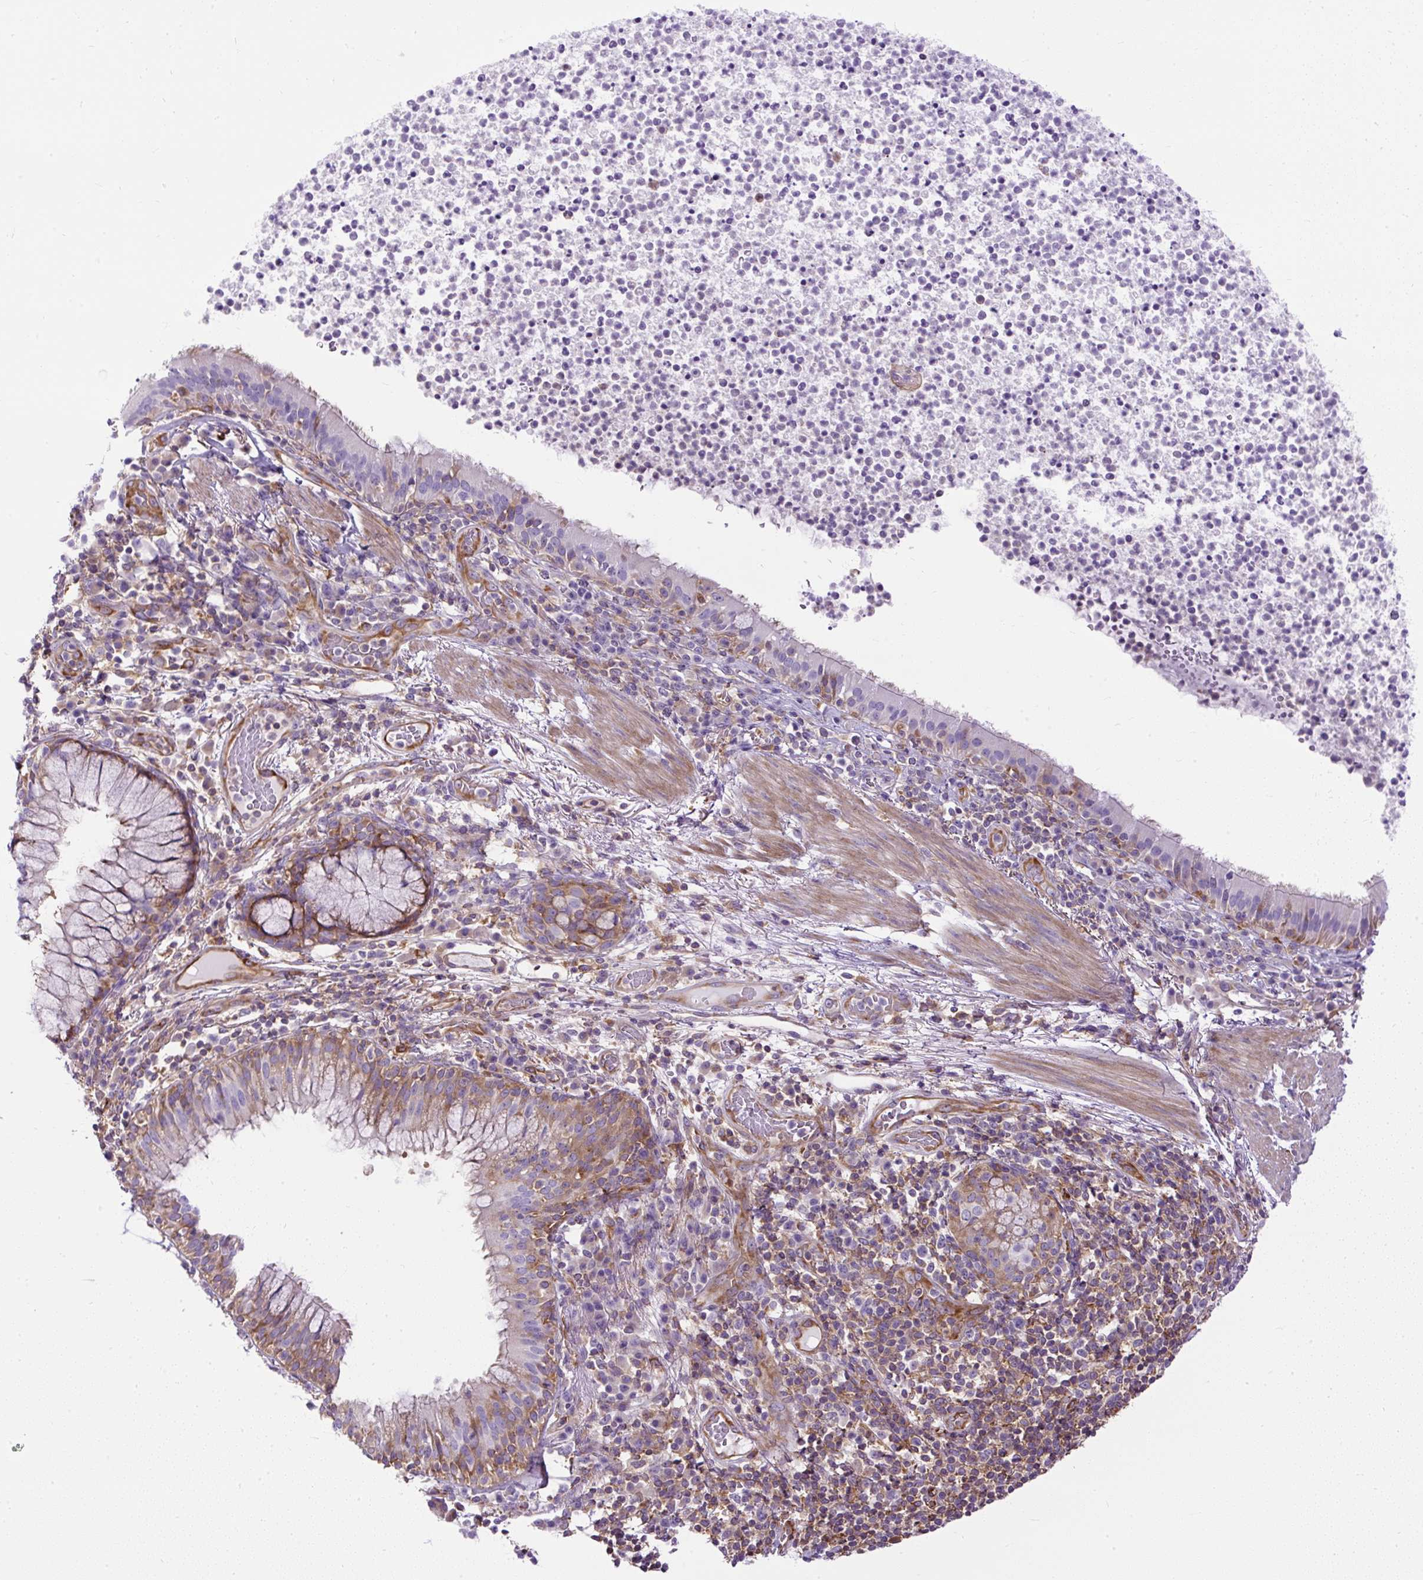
{"staining": {"intensity": "moderate", "quantity": "<25%", "location": "cytoplasmic/membranous"}, "tissue": "bronchus", "cell_type": "Respiratory epithelial cells", "image_type": "normal", "snomed": [{"axis": "morphology", "description": "Normal tissue, NOS"}, {"axis": "topography", "description": "Cartilage tissue"}, {"axis": "topography", "description": "Bronchus"}], "caption": "The immunohistochemical stain shows moderate cytoplasmic/membranous staining in respiratory epithelial cells of normal bronchus. (IHC, brightfield microscopy, high magnification).", "gene": "MAP1S", "patient": {"sex": "male", "age": 56}}